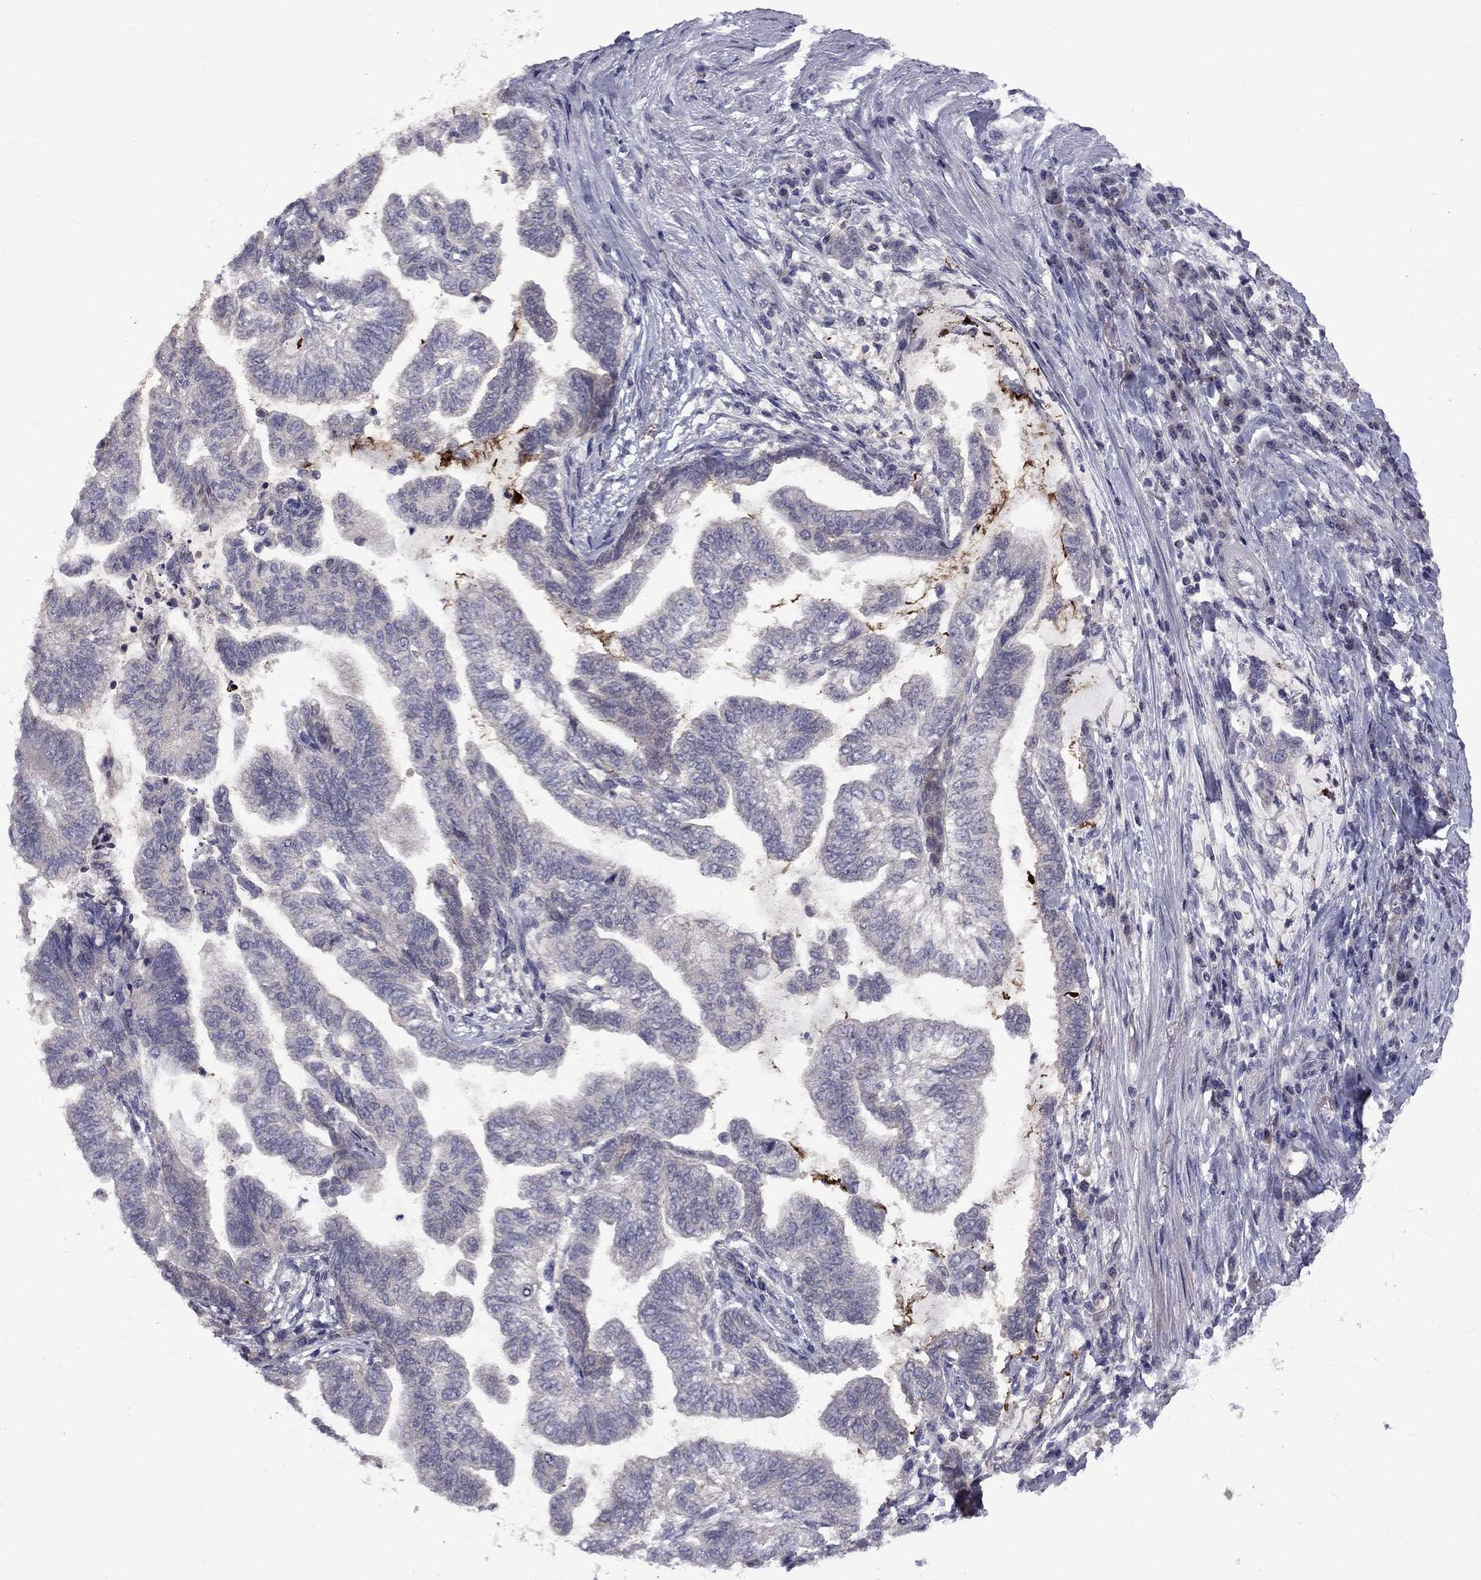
{"staining": {"intensity": "negative", "quantity": "none", "location": "none"}, "tissue": "stomach cancer", "cell_type": "Tumor cells", "image_type": "cancer", "snomed": [{"axis": "morphology", "description": "Adenocarcinoma, NOS"}, {"axis": "topography", "description": "Stomach"}], "caption": "Tumor cells show no significant staining in stomach cancer (adenocarcinoma).", "gene": "SNTA1", "patient": {"sex": "male", "age": 83}}